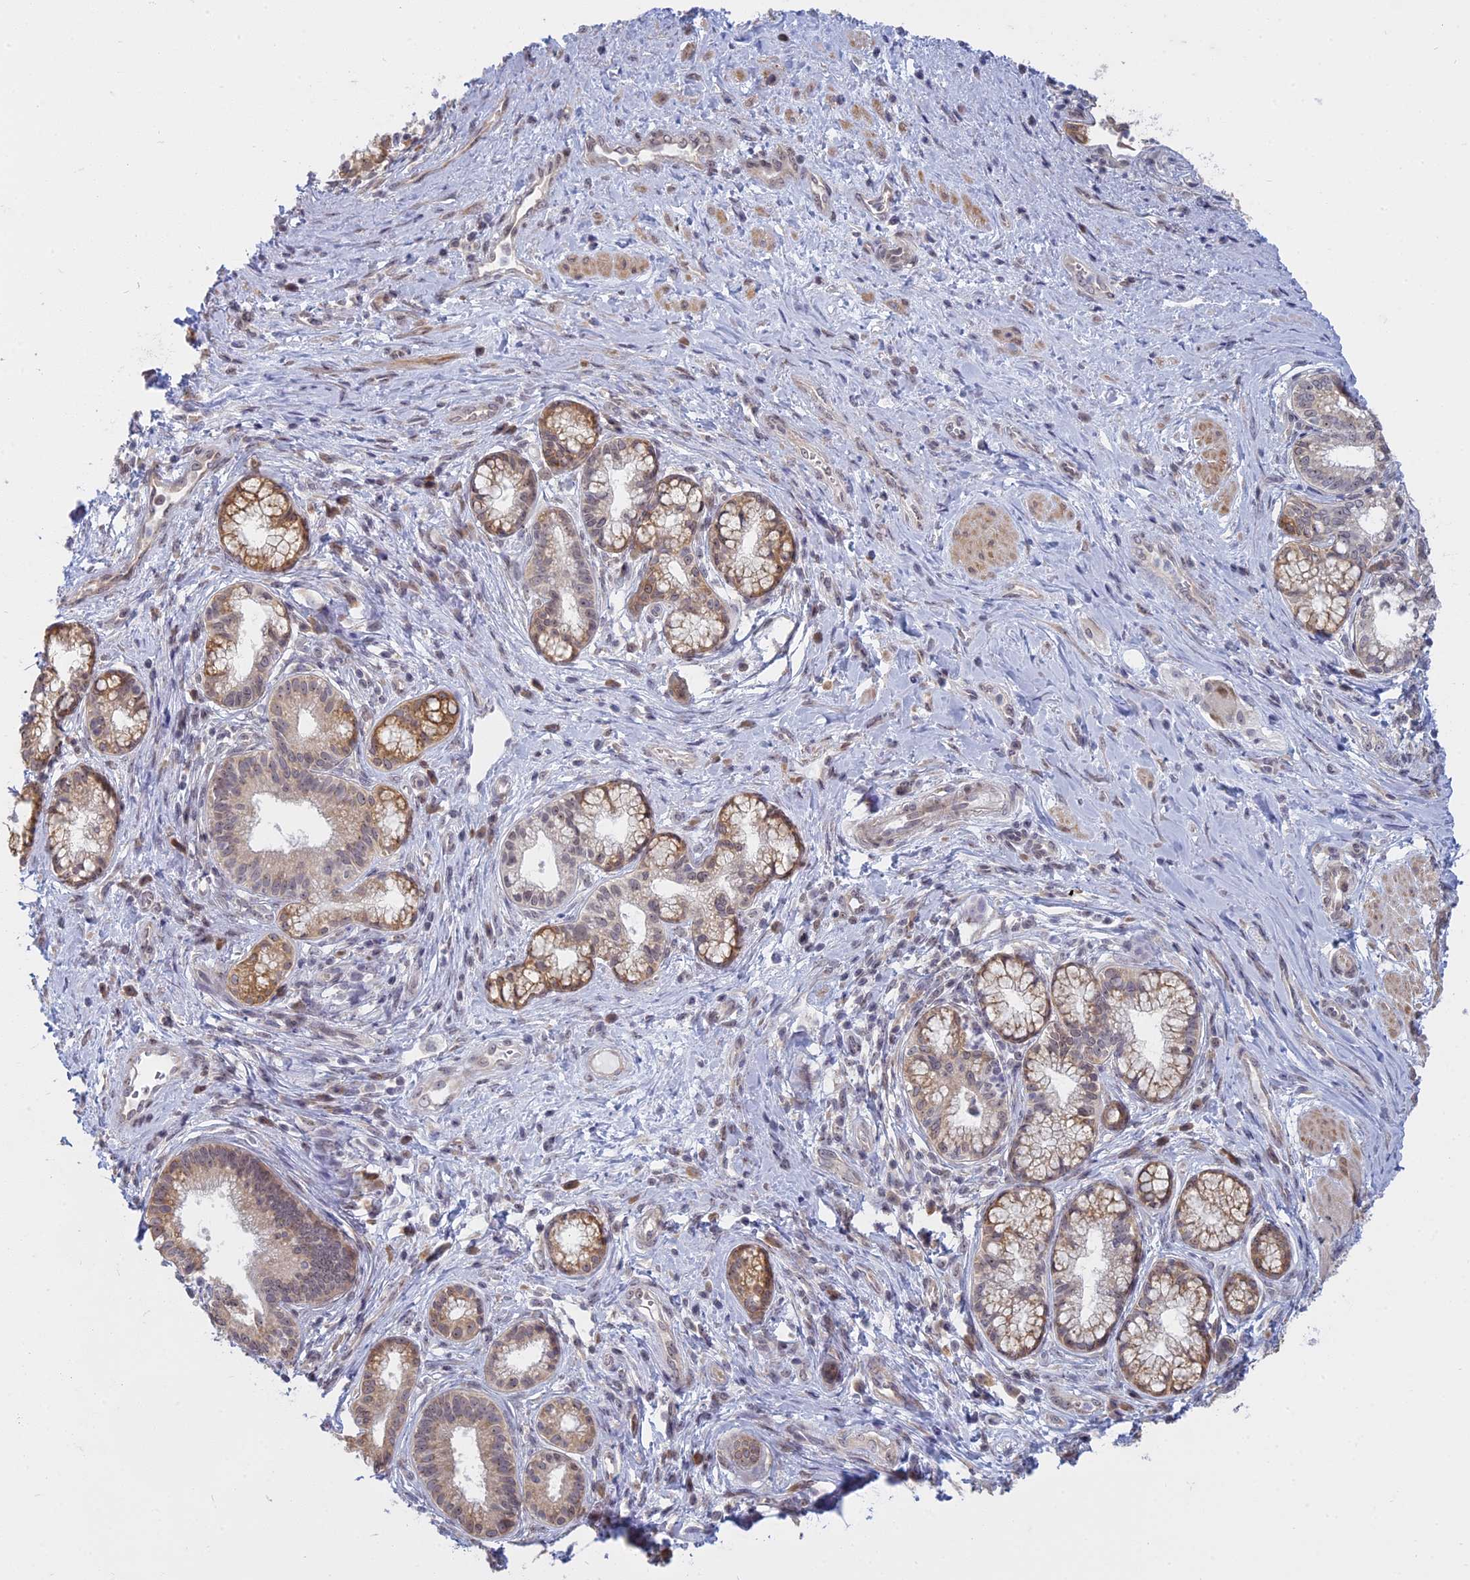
{"staining": {"intensity": "weak", "quantity": ">75%", "location": "cytoplasmic/membranous"}, "tissue": "pancreatic cancer", "cell_type": "Tumor cells", "image_type": "cancer", "snomed": [{"axis": "morphology", "description": "Adenocarcinoma, NOS"}, {"axis": "topography", "description": "Pancreas"}], "caption": "Protein staining of pancreatic cancer tissue demonstrates weak cytoplasmic/membranous expression in about >75% of tumor cells.", "gene": "RPS19BP1", "patient": {"sex": "male", "age": 72}}